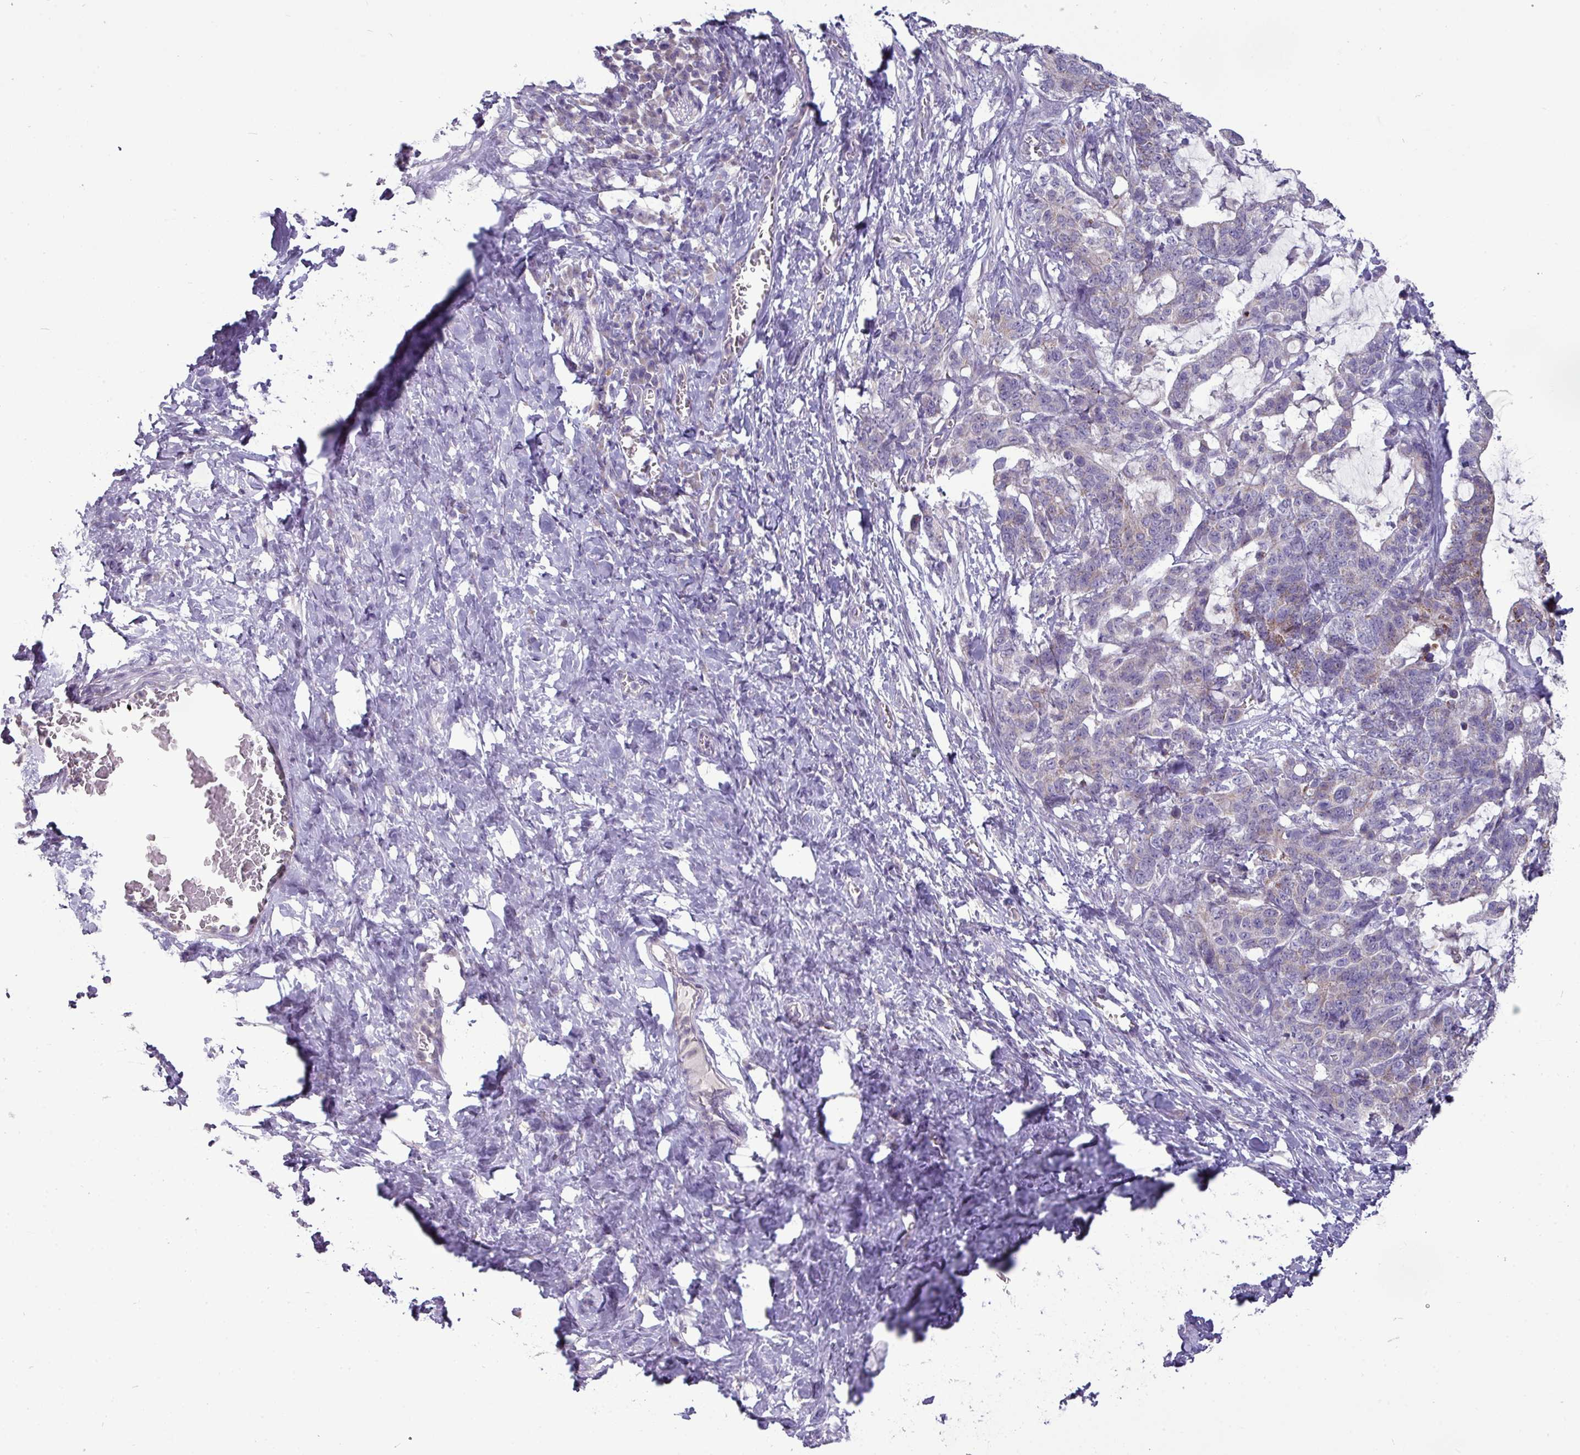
{"staining": {"intensity": "weak", "quantity": "<25%", "location": "cytoplasmic/membranous"}, "tissue": "stomach cancer", "cell_type": "Tumor cells", "image_type": "cancer", "snomed": [{"axis": "morphology", "description": "Normal tissue, NOS"}, {"axis": "morphology", "description": "Adenocarcinoma, NOS"}, {"axis": "topography", "description": "Stomach"}], "caption": "DAB immunohistochemical staining of stomach adenocarcinoma displays no significant expression in tumor cells.", "gene": "TRAPPC1", "patient": {"sex": "female", "age": 64}}